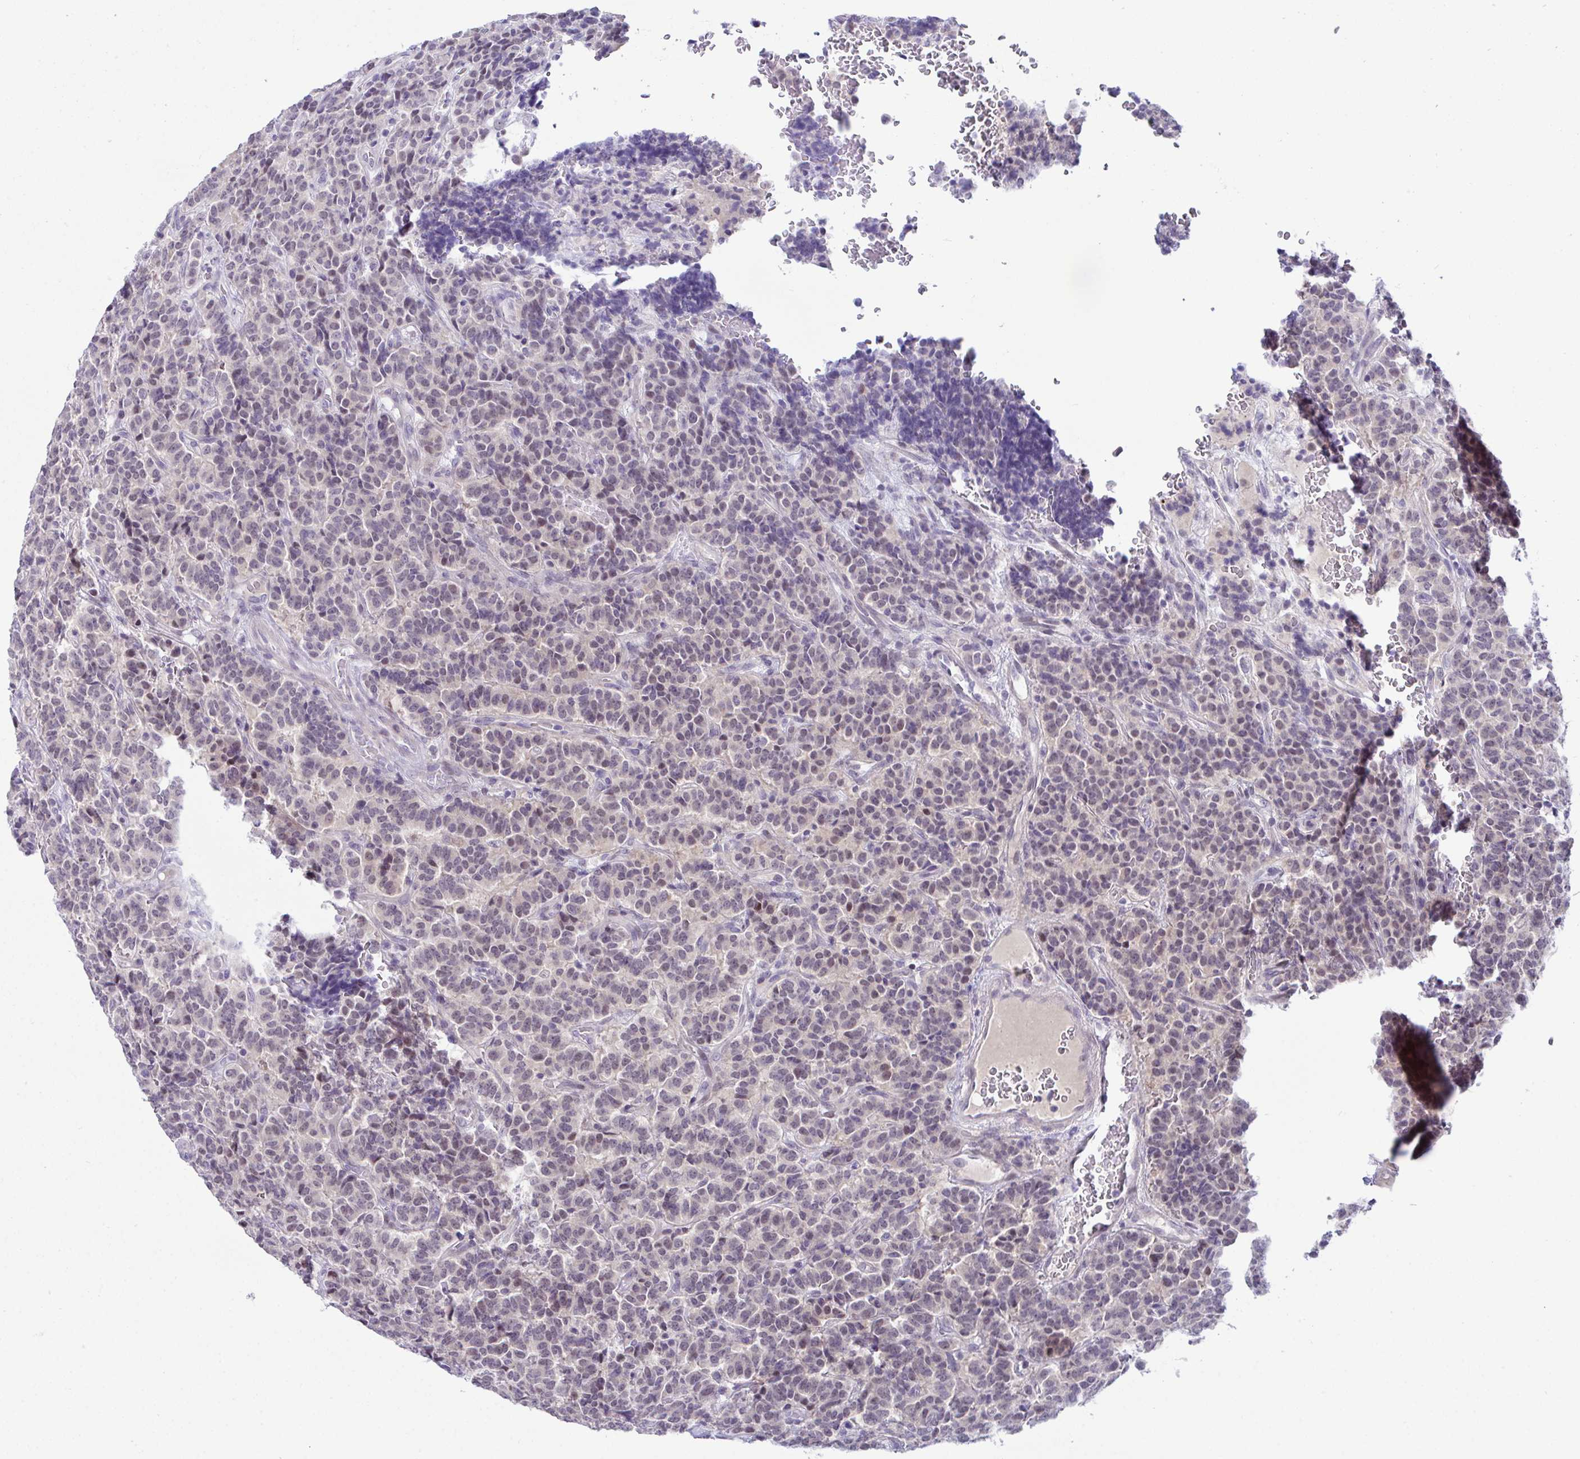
{"staining": {"intensity": "weak", "quantity": "25%-75%", "location": "nuclear"}, "tissue": "carcinoid", "cell_type": "Tumor cells", "image_type": "cancer", "snomed": [{"axis": "morphology", "description": "Carcinoid, malignant, NOS"}, {"axis": "topography", "description": "Pancreas"}], "caption": "Human malignant carcinoid stained with a brown dye shows weak nuclear positive expression in approximately 25%-75% of tumor cells.", "gene": "USP35", "patient": {"sex": "male", "age": 36}}